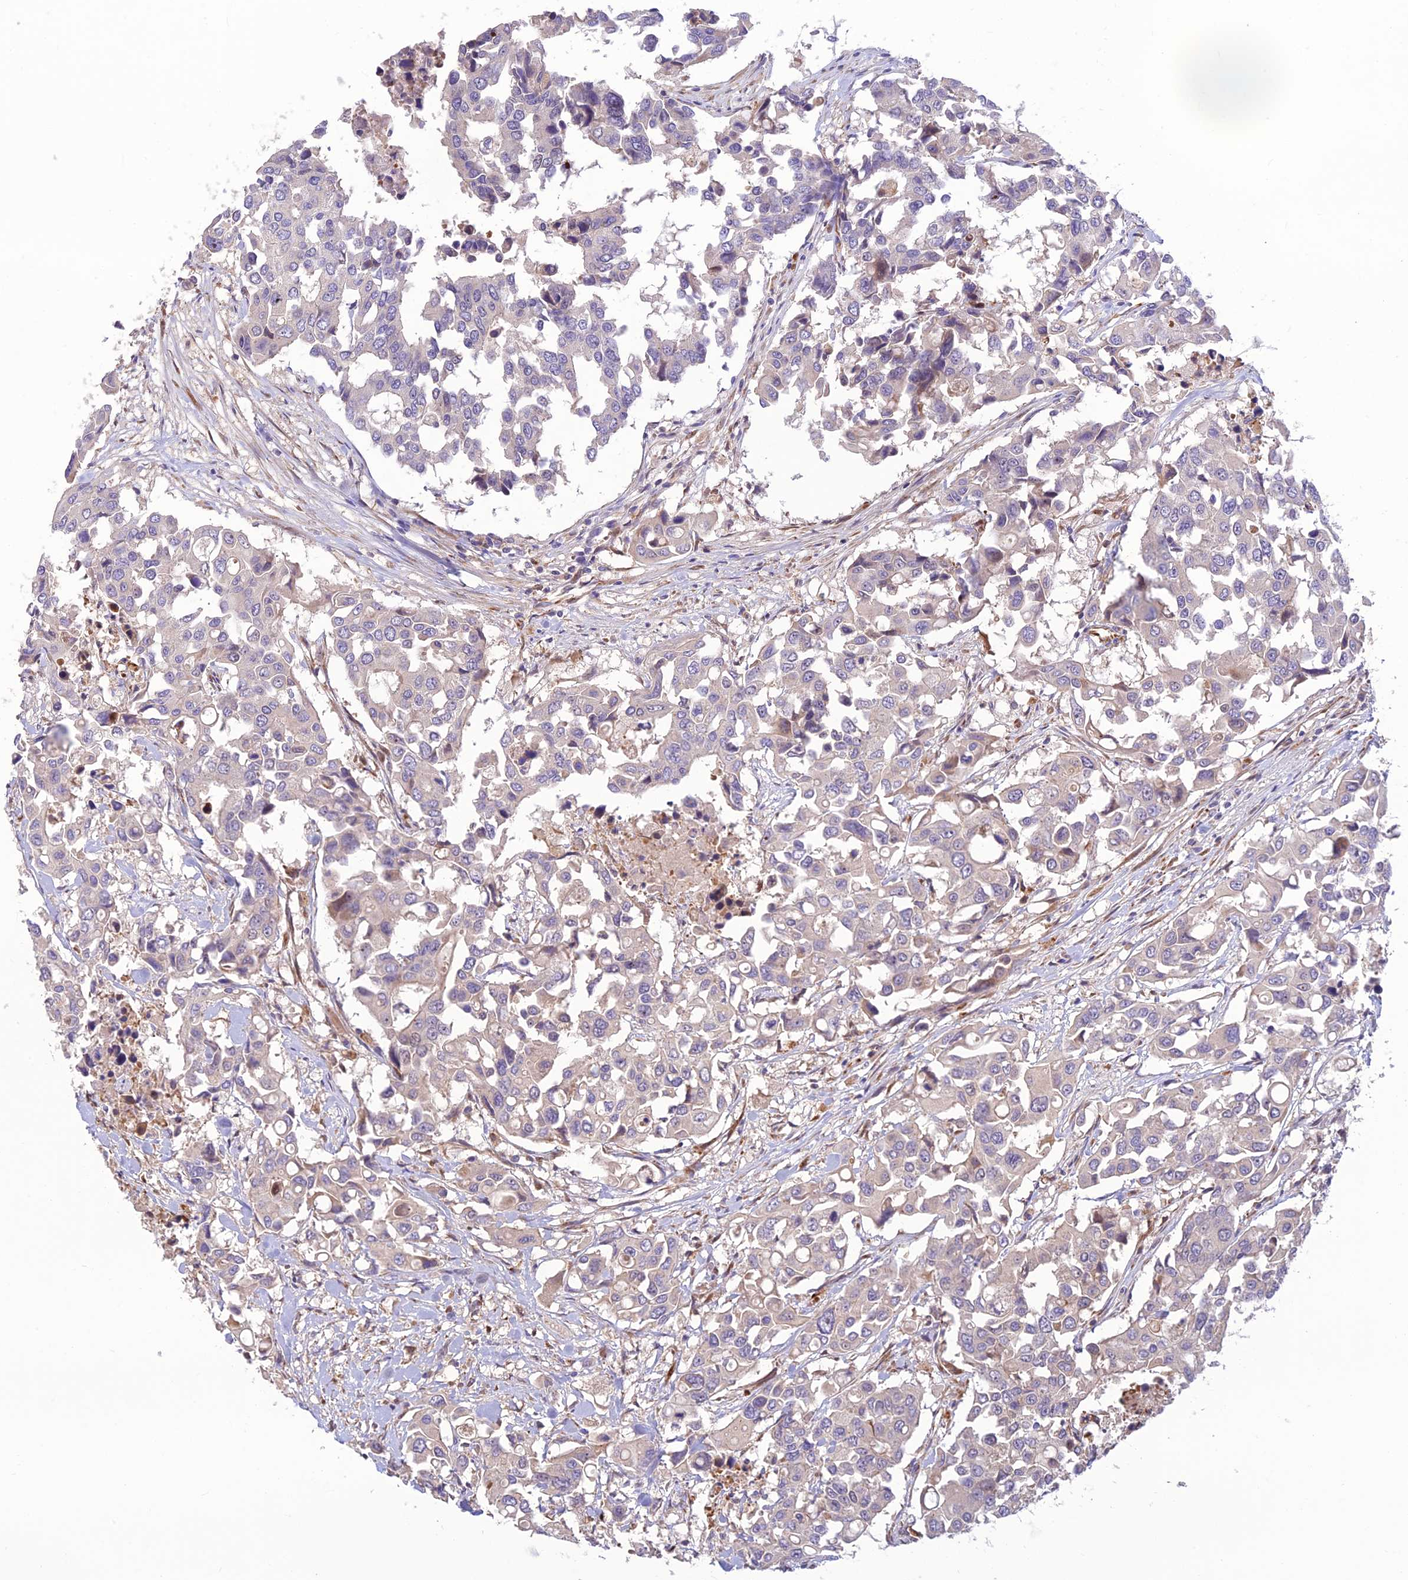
{"staining": {"intensity": "negative", "quantity": "none", "location": "none"}, "tissue": "colorectal cancer", "cell_type": "Tumor cells", "image_type": "cancer", "snomed": [{"axis": "morphology", "description": "Adenocarcinoma, NOS"}, {"axis": "topography", "description": "Colon"}], "caption": "Immunohistochemistry (IHC) micrograph of neoplastic tissue: colorectal cancer stained with DAB (3,3'-diaminobenzidine) displays no significant protein positivity in tumor cells.", "gene": "ST8SIA5", "patient": {"sex": "male", "age": 77}}